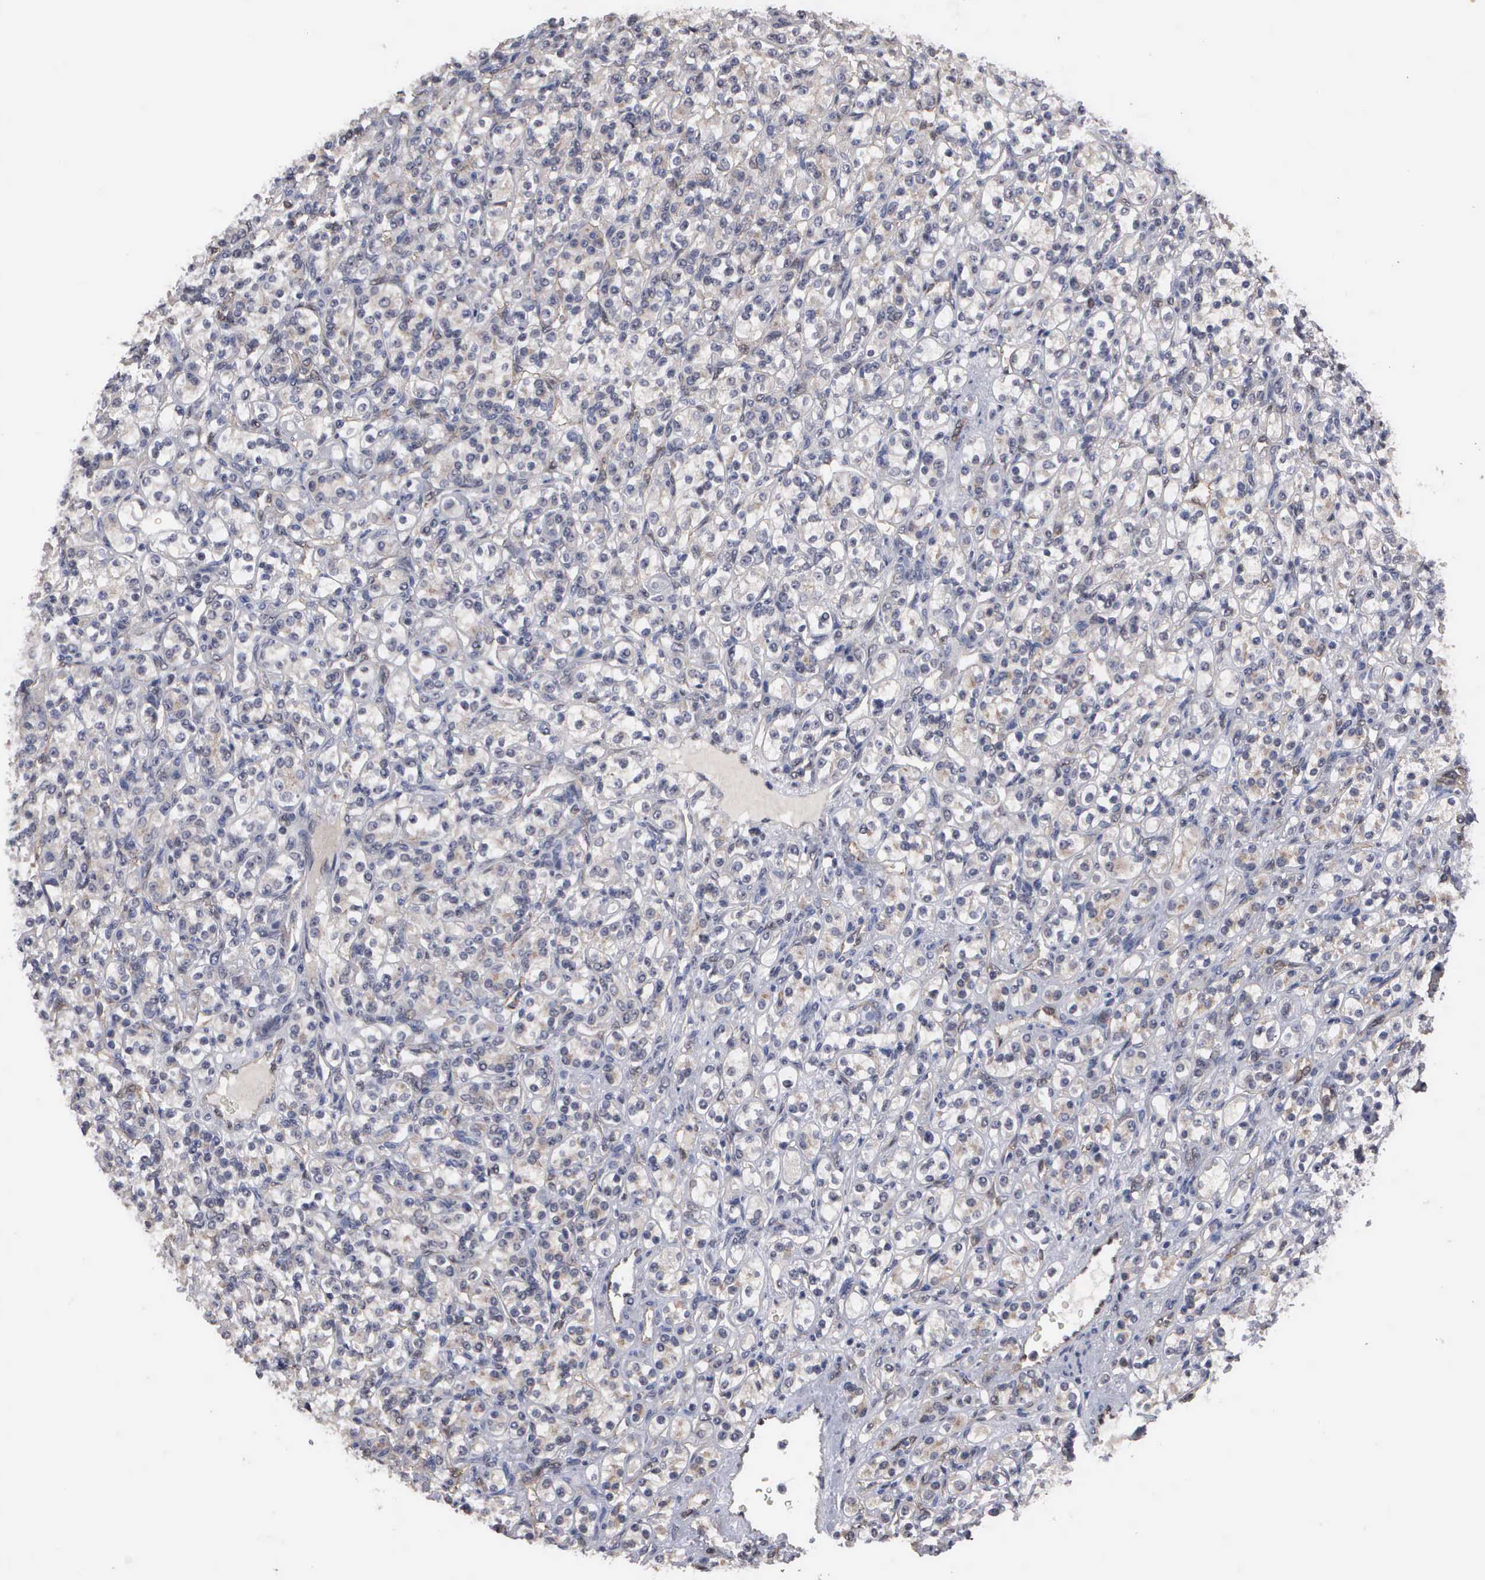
{"staining": {"intensity": "weak", "quantity": "<25%", "location": "cytoplasmic/membranous"}, "tissue": "renal cancer", "cell_type": "Tumor cells", "image_type": "cancer", "snomed": [{"axis": "morphology", "description": "Adenocarcinoma, NOS"}, {"axis": "topography", "description": "Kidney"}], "caption": "Tumor cells show no significant expression in renal adenocarcinoma.", "gene": "ZBTB33", "patient": {"sex": "male", "age": 77}}